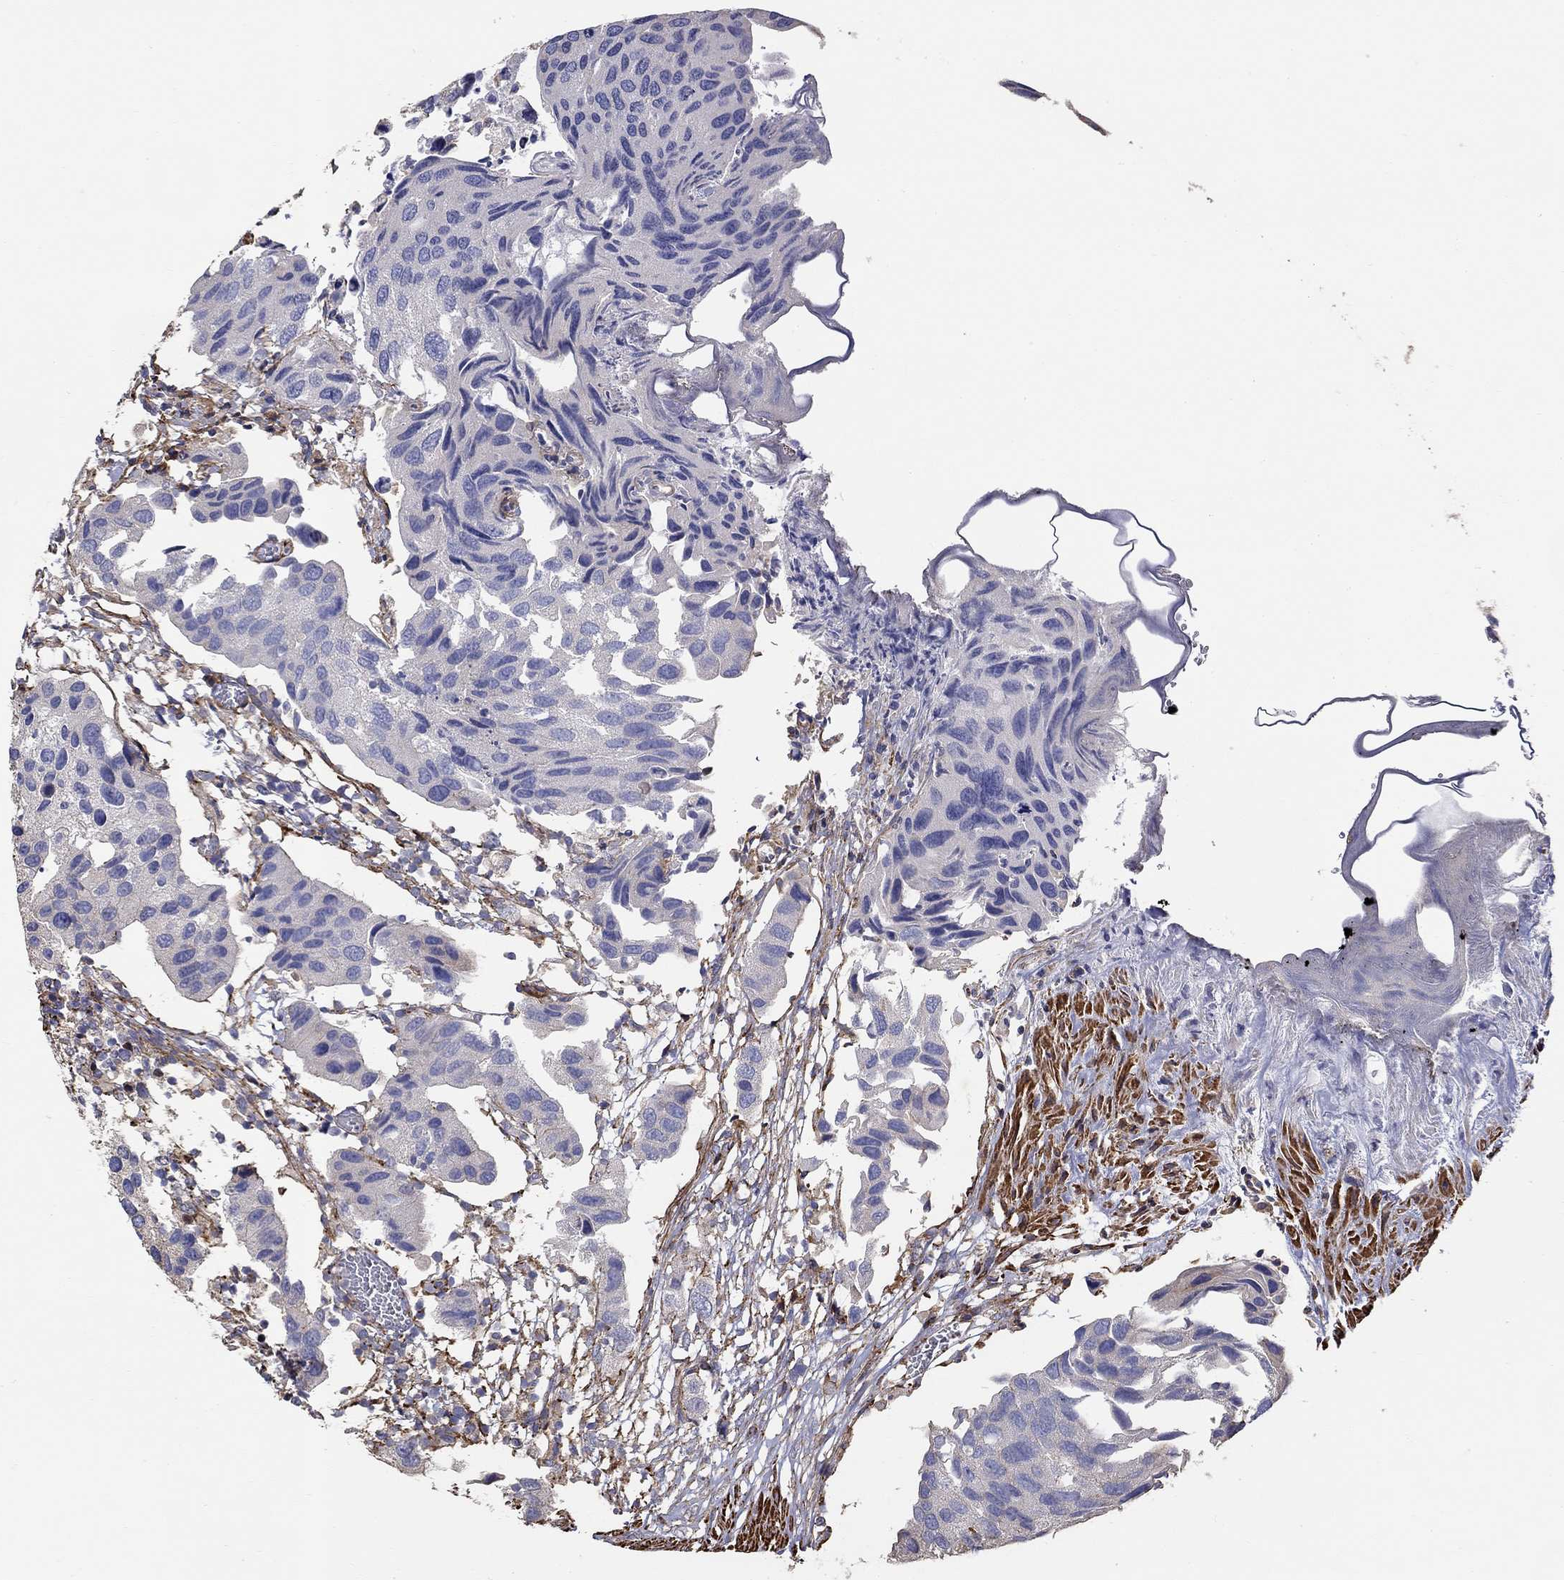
{"staining": {"intensity": "negative", "quantity": "none", "location": "none"}, "tissue": "urothelial cancer", "cell_type": "Tumor cells", "image_type": "cancer", "snomed": [{"axis": "morphology", "description": "Urothelial carcinoma, High grade"}, {"axis": "topography", "description": "Urinary bladder"}], "caption": "A photomicrograph of urothelial cancer stained for a protein reveals no brown staining in tumor cells.", "gene": "NPHP1", "patient": {"sex": "male", "age": 79}}